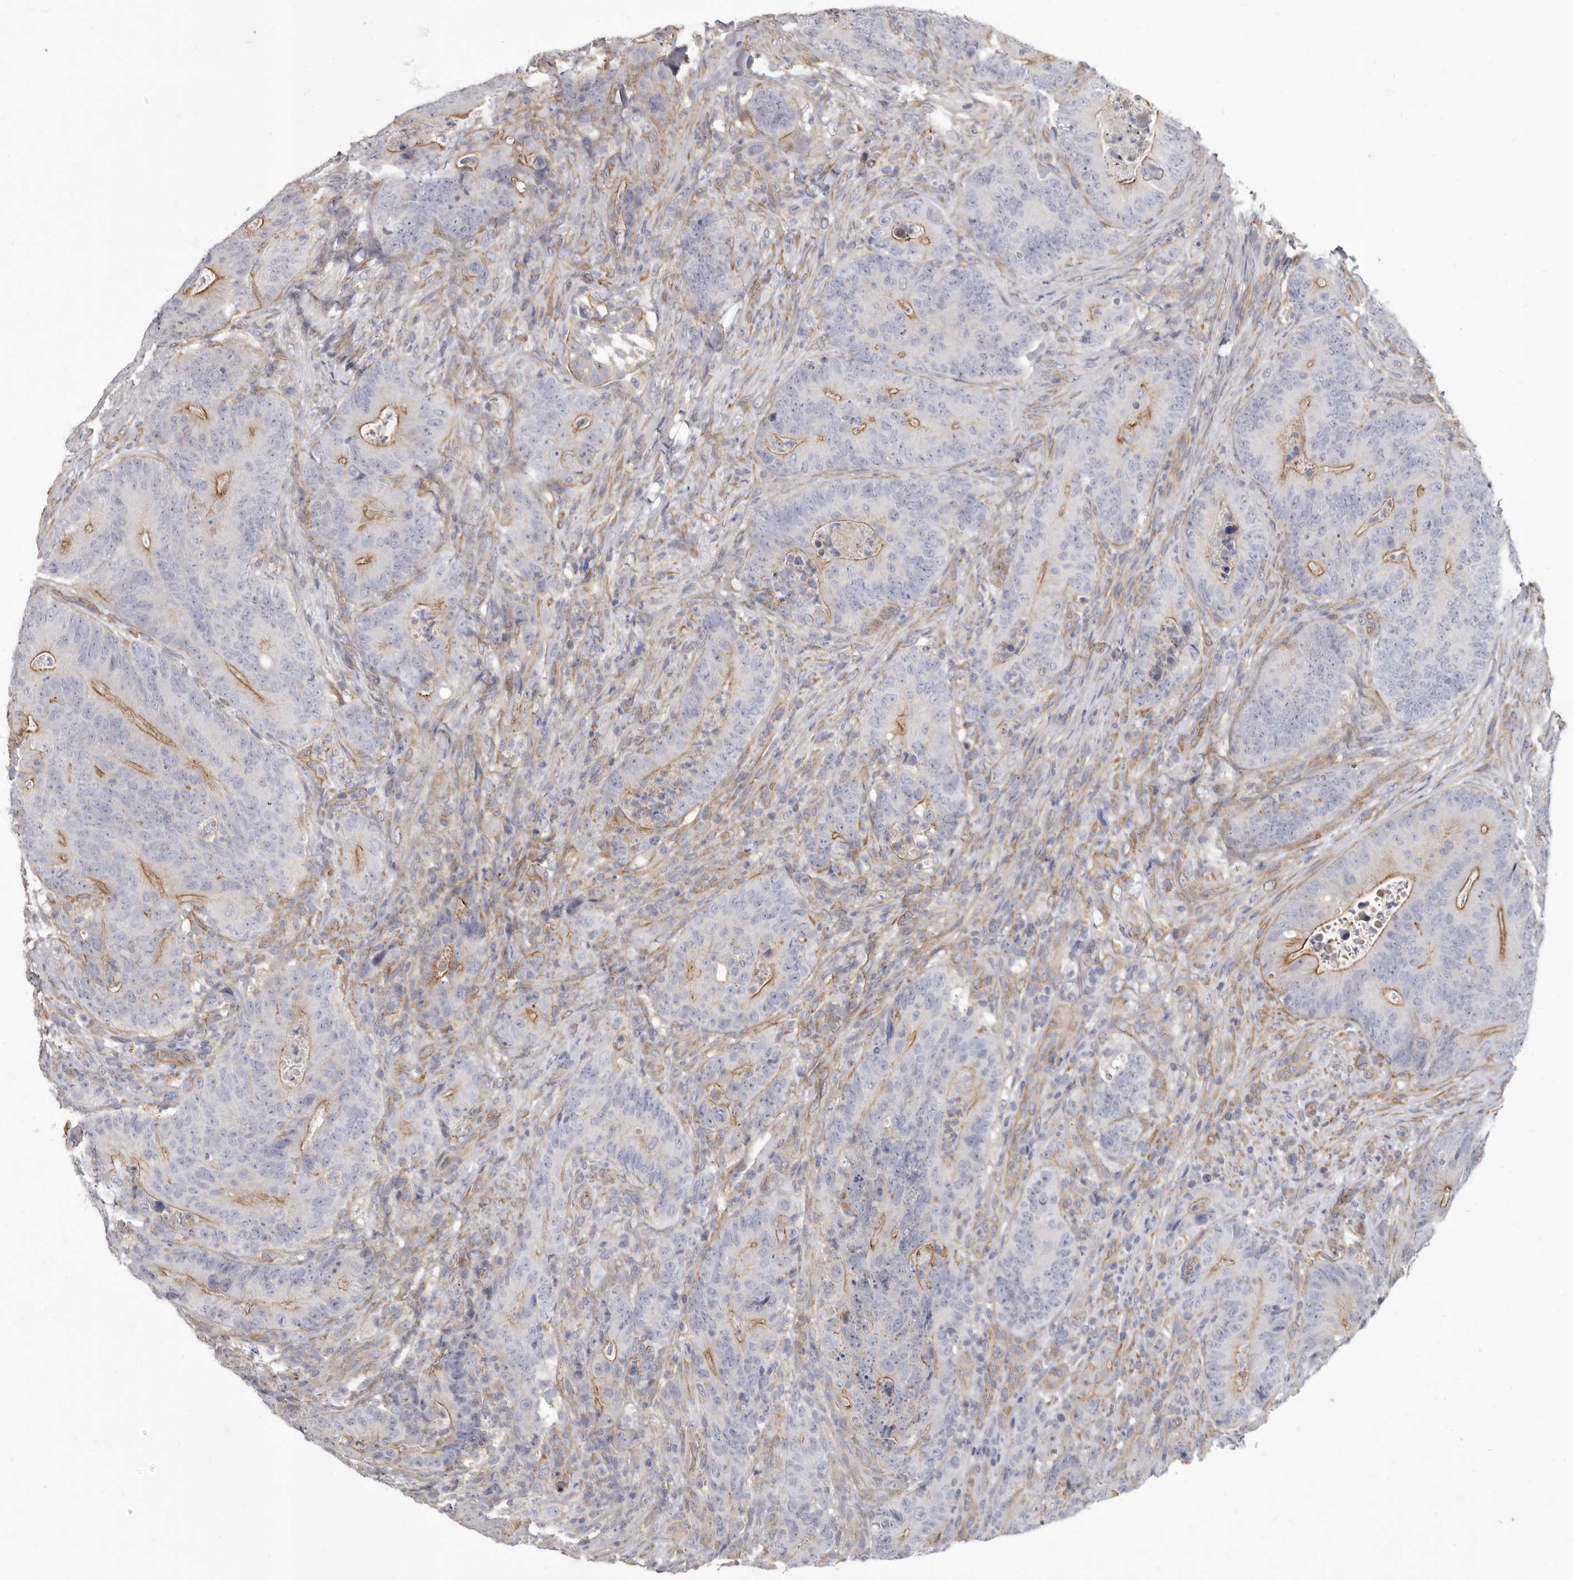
{"staining": {"intensity": "moderate", "quantity": "<25%", "location": "cytoplasmic/membranous"}, "tissue": "colorectal cancer", "cell_type": "Tumor cells", "image_type": "cancer", "snomed": [{"axis": "morphology", "description": "Normal tissue, NOS"}, {"axis": "topography", "description": "Colon"}], "caption": "High-magnification brightfield microscopy of colorectal cancer stained with DAB (brown) and counterstained with hematoxylin (blue). tumor cells exhibit moderate cytoplasmic/membranous expression is seen in approximately<25% of cells.", "gene": "P2RX6", "patient": {"sex": "female", "age": 82}}